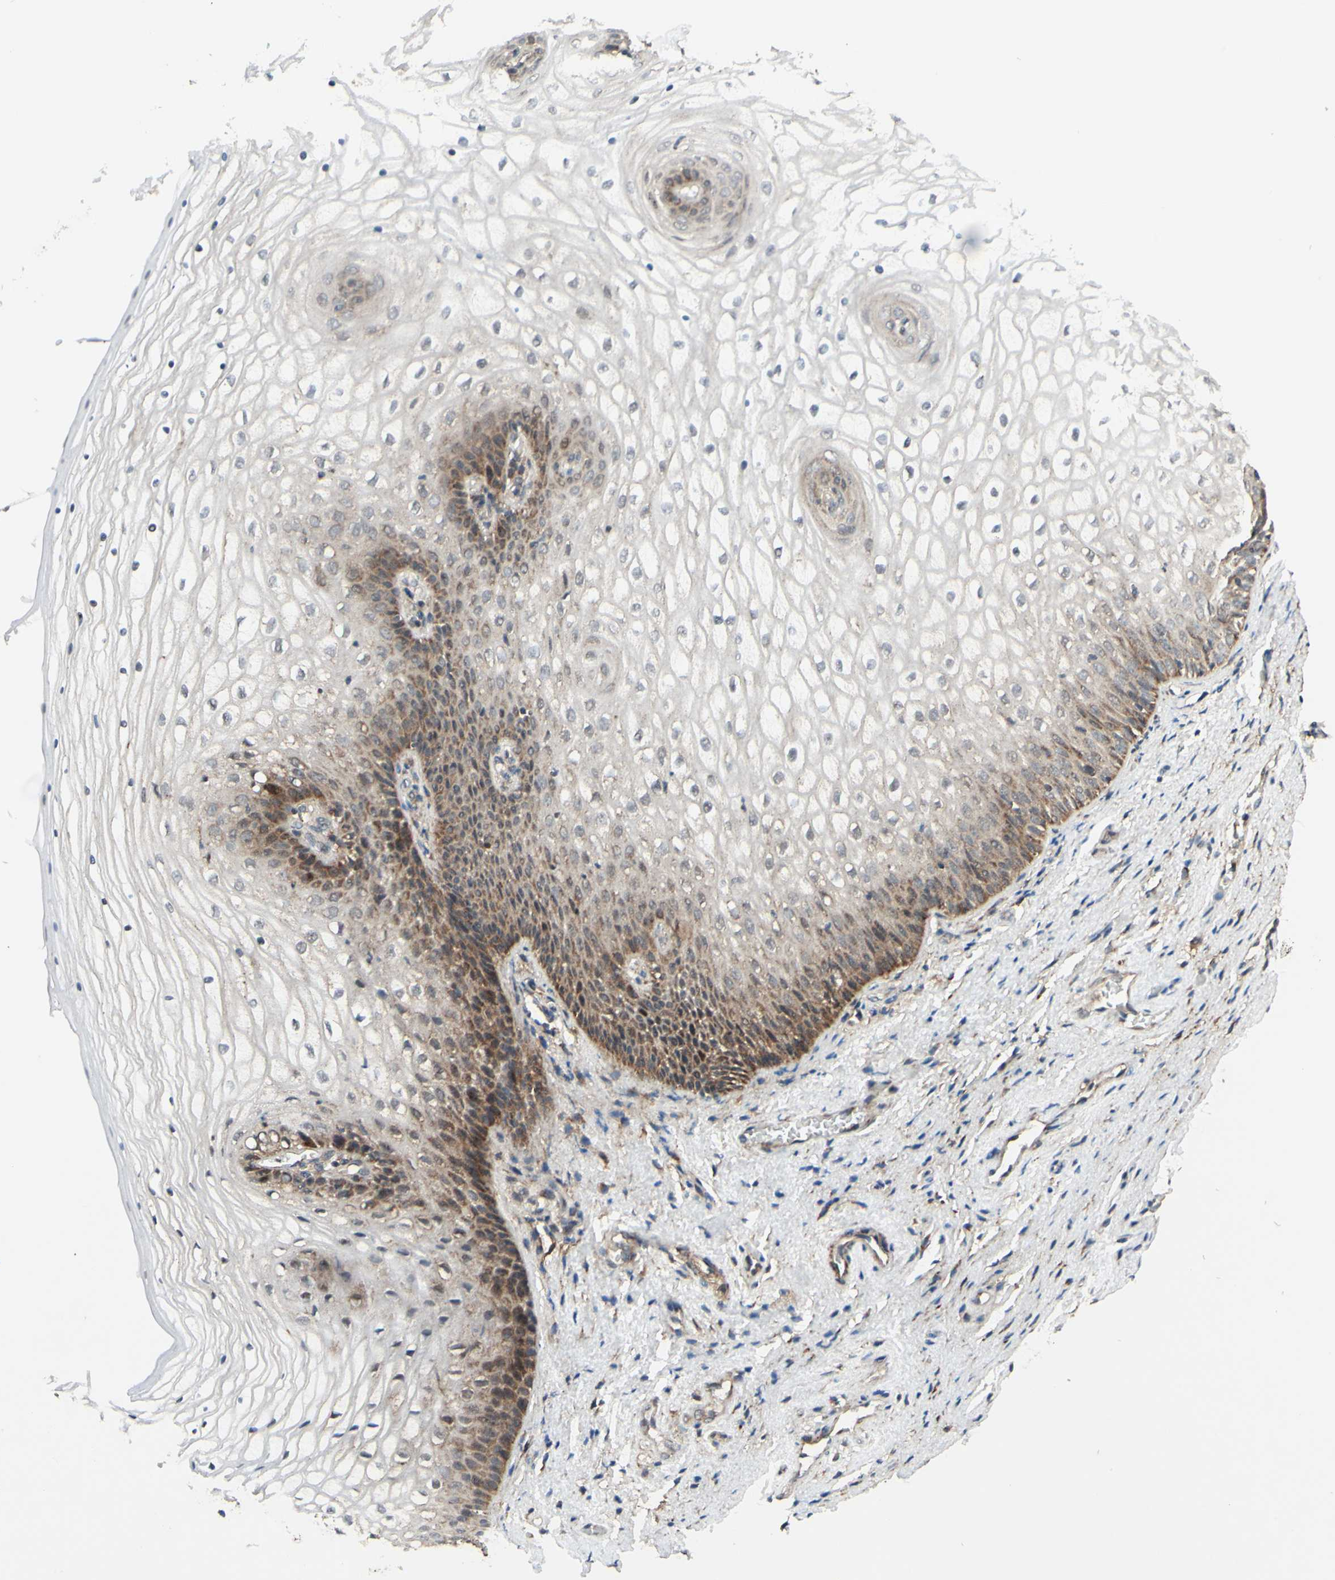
{"staining": {"intensity": "moderate", "quantity": "<25%", "location": "cytoplasmic/membranous,nuclear"}, "tissue": "vagina", "cell_type": "Squamous epithelial cells", "image_type": "normal", "snomed": [{"axis": "morphology", "description": "Normal tissue, NOS"}, {"axis": "topography", "description": "Vagina"}], "caption": "DAB immunohistochemical staining of normal human vagina demonstrates moderate cytoplasmic/membranous,nuclear protein positivity in about <25% of squamous epithelial cells. (DAB (3,3'-diaminobenzidine) IHC, brown staining for protein, blue staining for nuclei).", "gene": "DHRS3", "patient": {"sex": "female", "age": 34}}